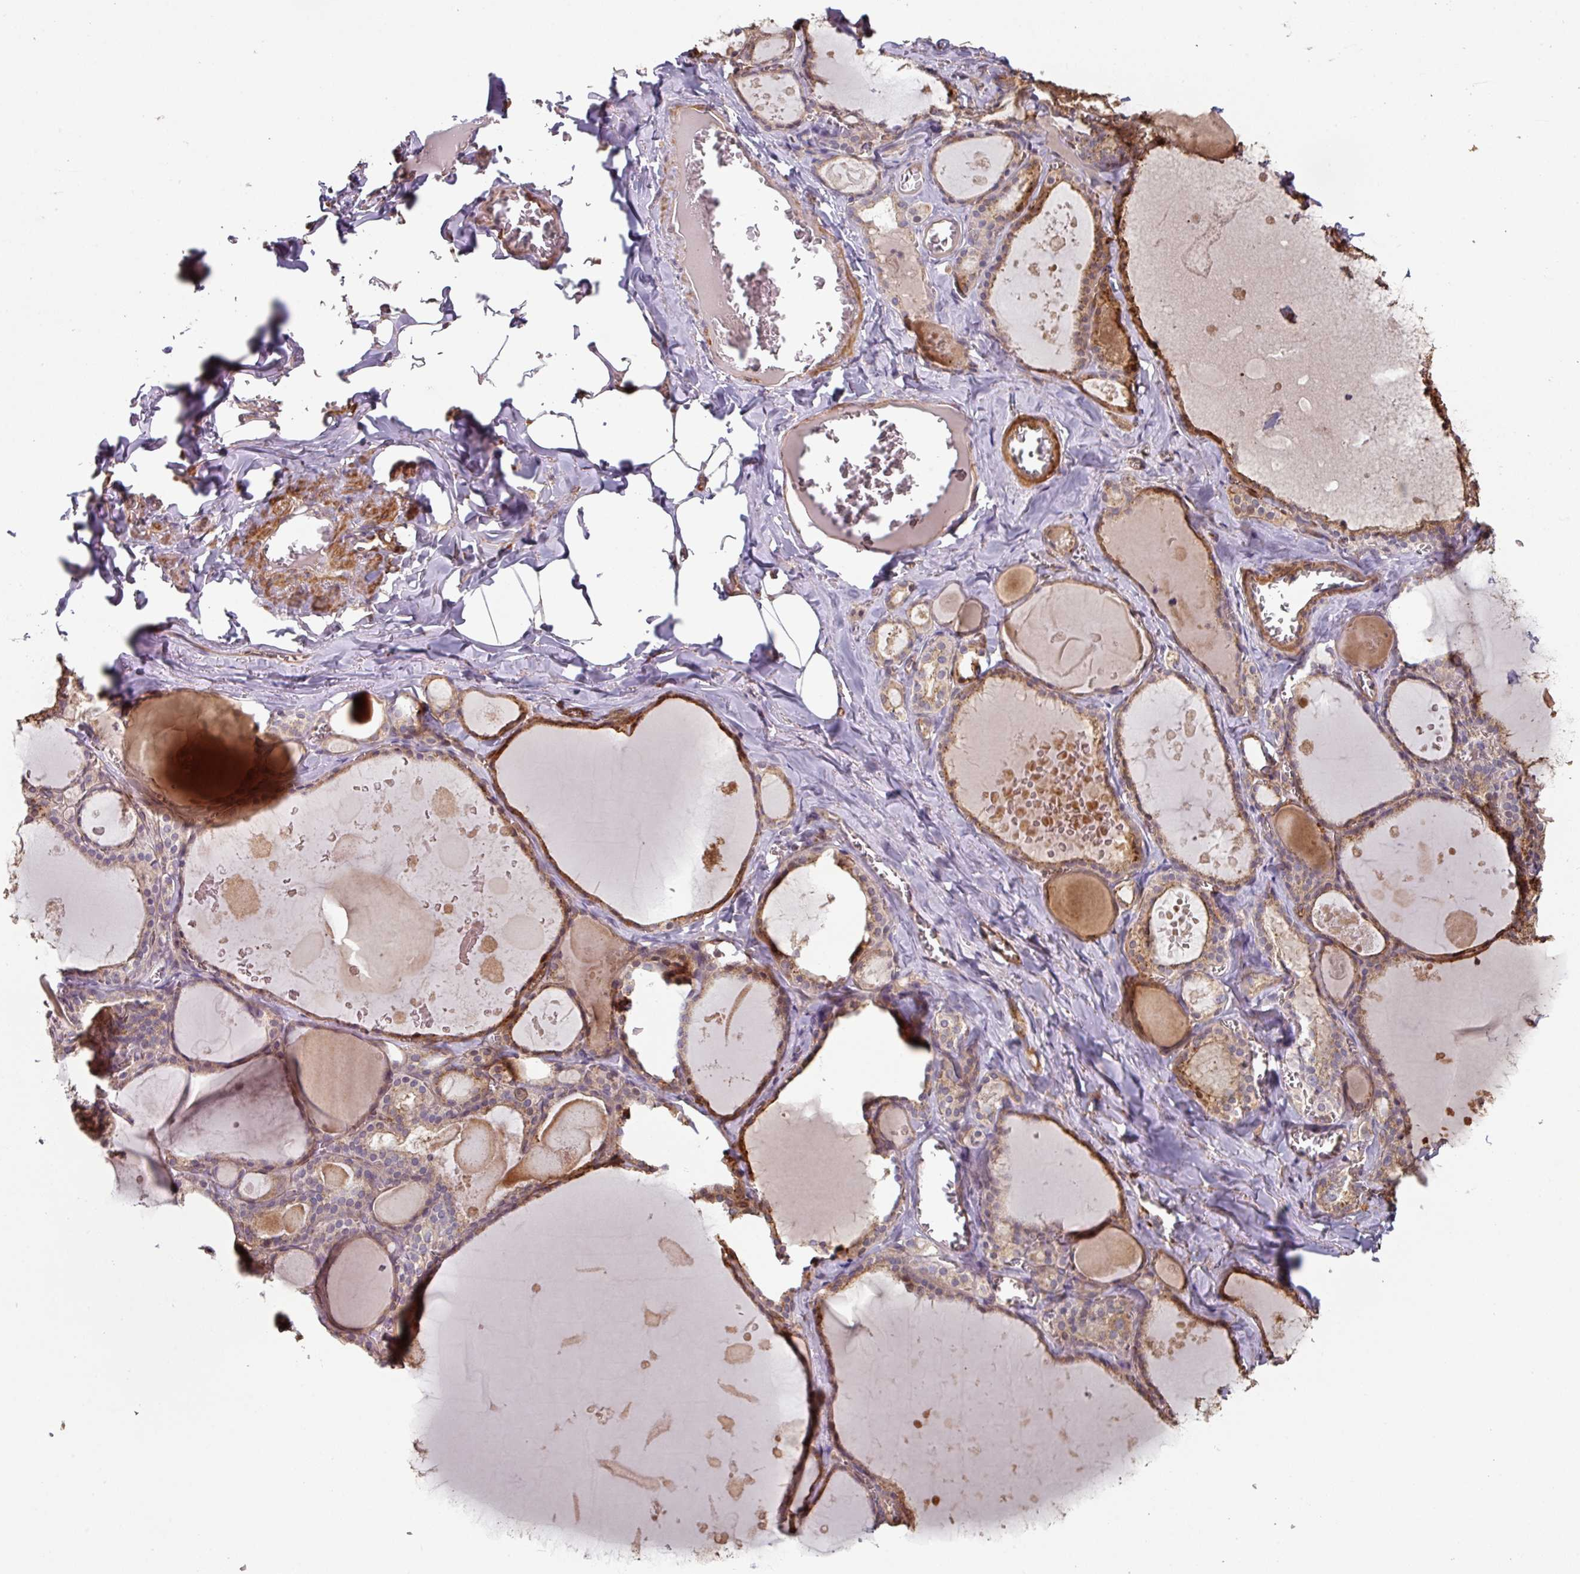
{"staining": {"intensity": "strong", "quantity": ">75%", "location": "cytoplasmic/membranous"}, "tissue": "thyroid gland", "cell_type": "Glandular cells", "image_type": "normal", "snomed": [{"axis": "morphology", "description": "Normal tissue, NOS"}, {"axis": "topography", "description": "Thyroid gland"}], "caption": "DAB (3,3'-diaminobenzidine) immunohistochemical staining of normal thyroid gland demonstrates strong cytoplasmic/membranous protein positivity in about >75% of glandular cells.", "gene": "SIK1", "patient": {"sex": "male", "age": 56}}